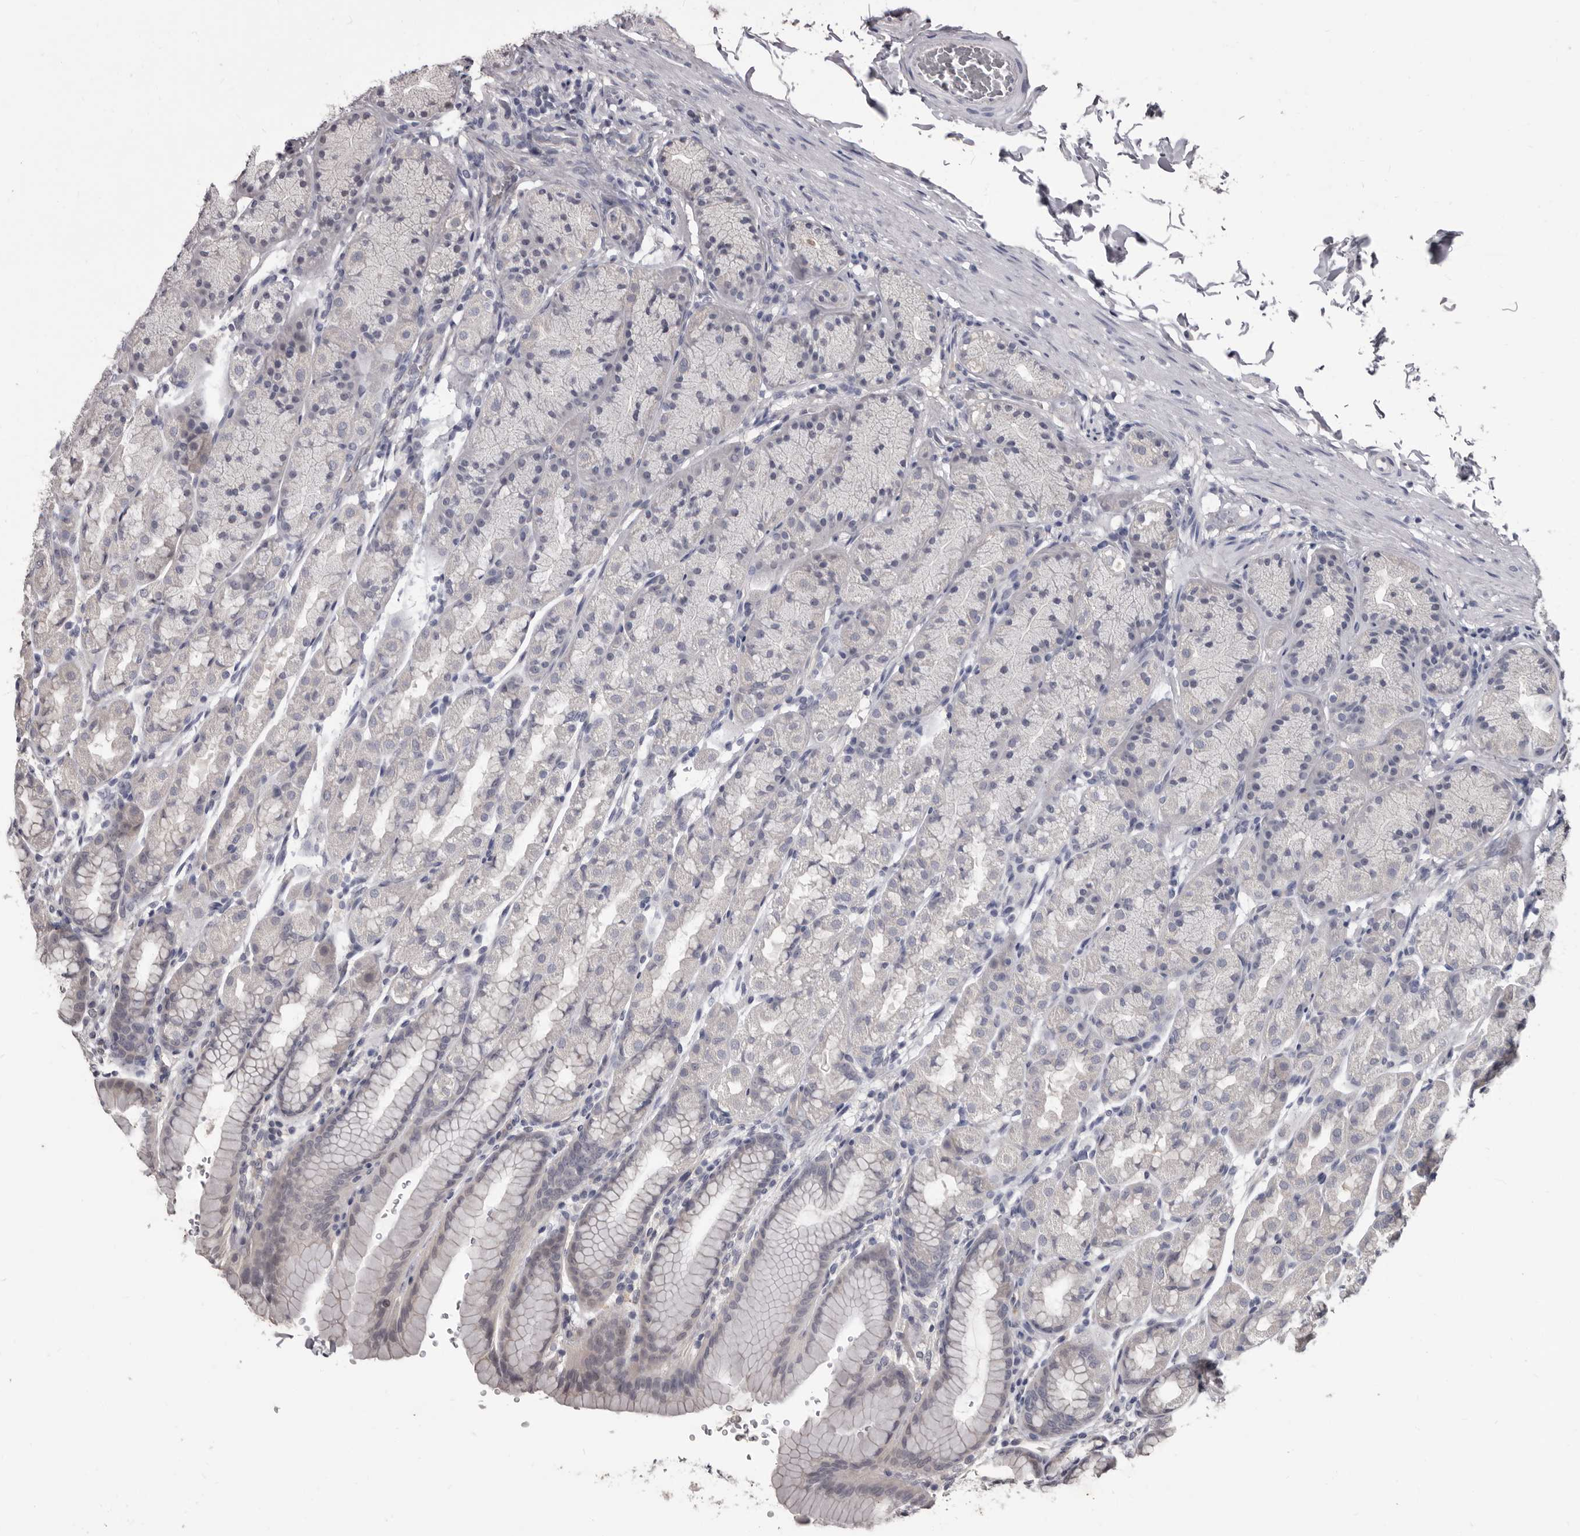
{"staining": {"intensity": "negative", "quantity": "none", "location": "none"}, "tissue": "stomach", "cell_type": "Glandular cells", "image_type": "normal", "snomed": [{"axis": "morphology", "description": "Normal tissue, NOS"}, {"axis": "topography", "description": "Stomach"}], "caption": "This micrograph is of benign stomach stained with immunohistochemistry to label a protein in brown with the nuclei are counter-stained blue. There is no expression in glandular cells.", "gene": "AHR", "patient": {"sex": "male", "age": 42}}